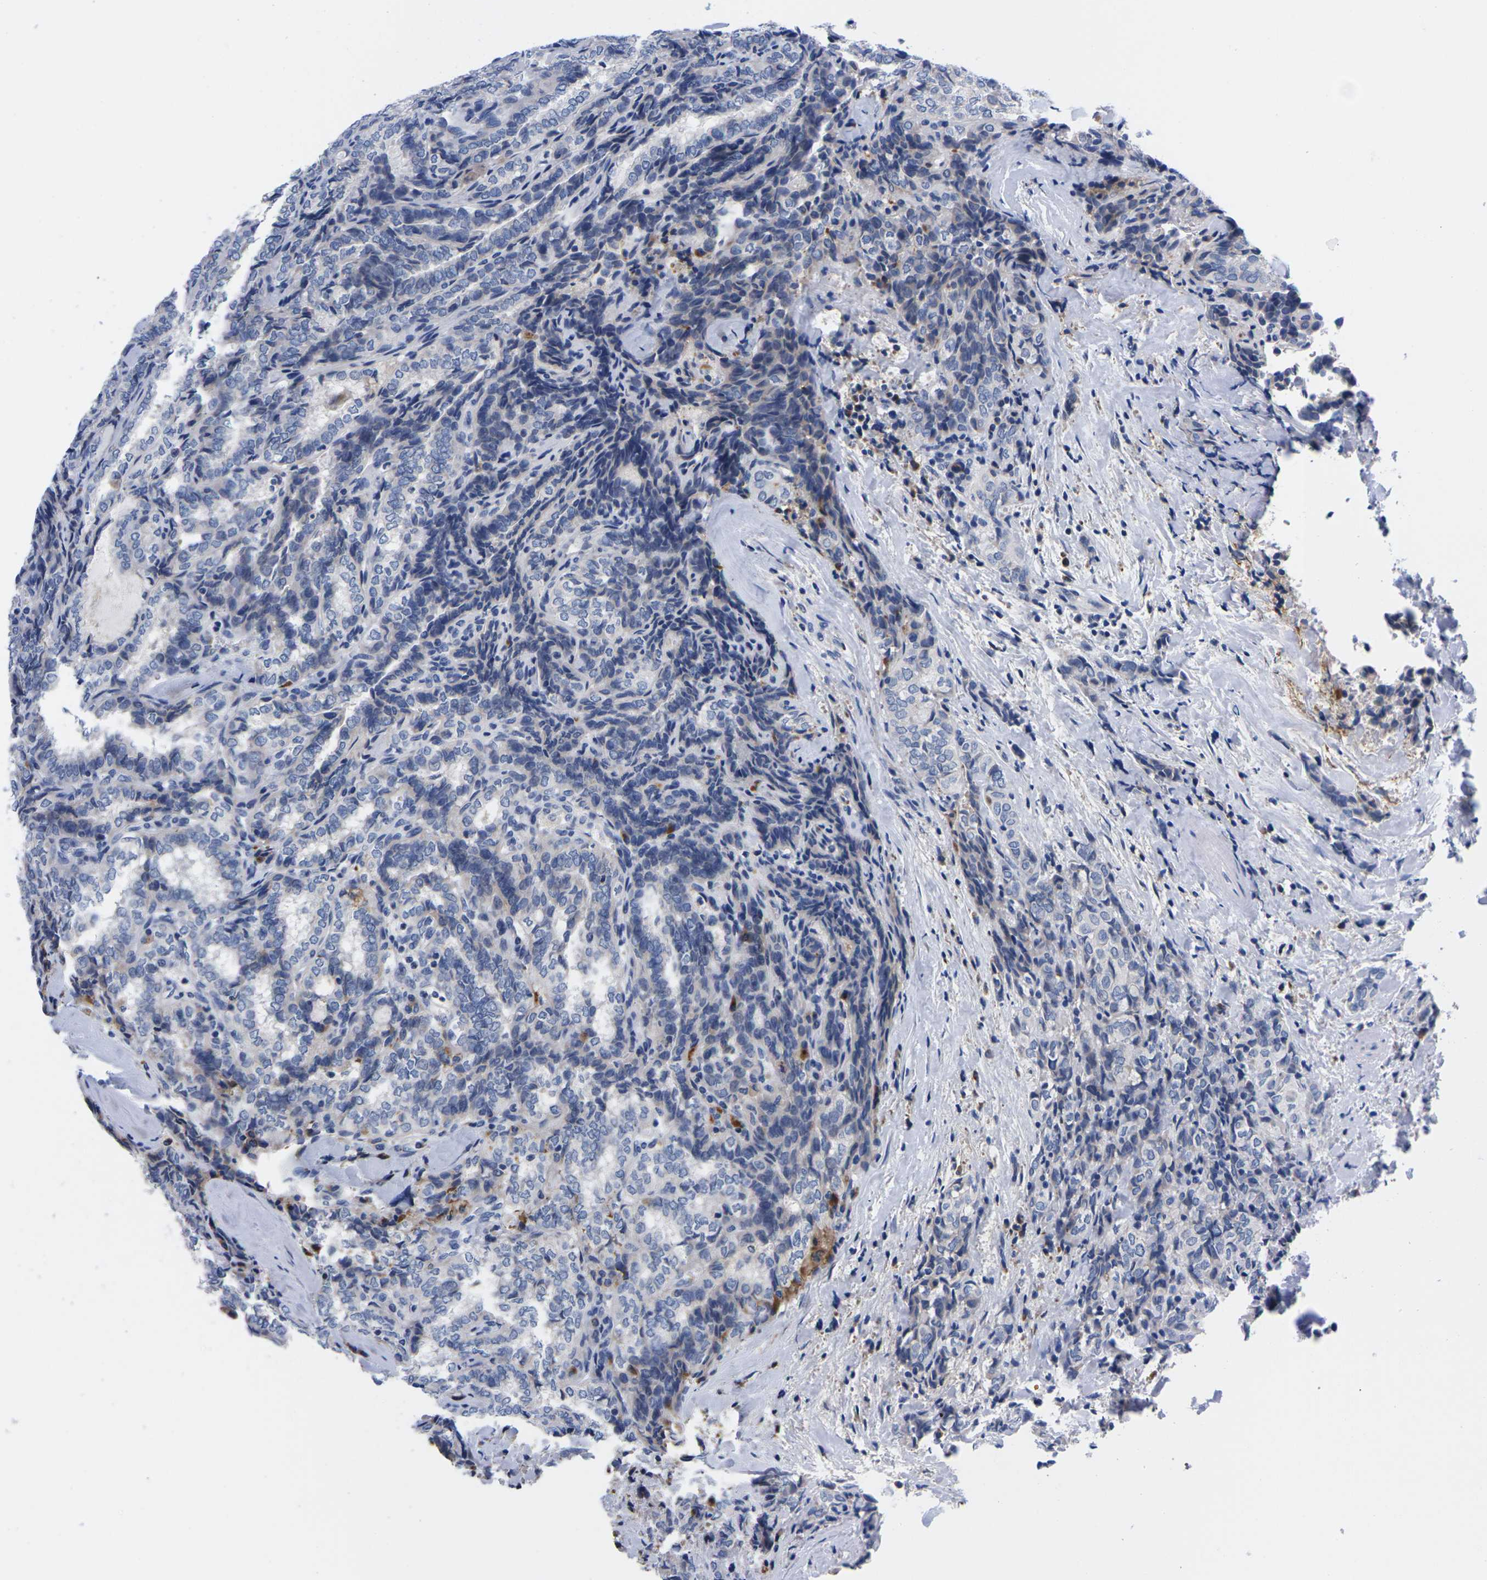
{"staining": {"intensity": "negative", "quantity": "none", "location": "none"}, "tissue": "thyroid cancer", "cell_type": "Tumor cells", "image_type": "cancer", "snomed": [{"axis": "morphology", "description": "Normal tissue, NOS"}, {"axis": "morphology", "description": "Papillary adenocarcinoma, NOS"}, {"axis": "topography", "description": "Thyroid gland"}], "caption": "This is an immunohistochemistry (IHC) photomicrograph of human thyroid papillary adenocarcinoma. There is no expression in tumor cells.", "gene": "FAM210A", "patient": {"sex": "female", "age": 30}}